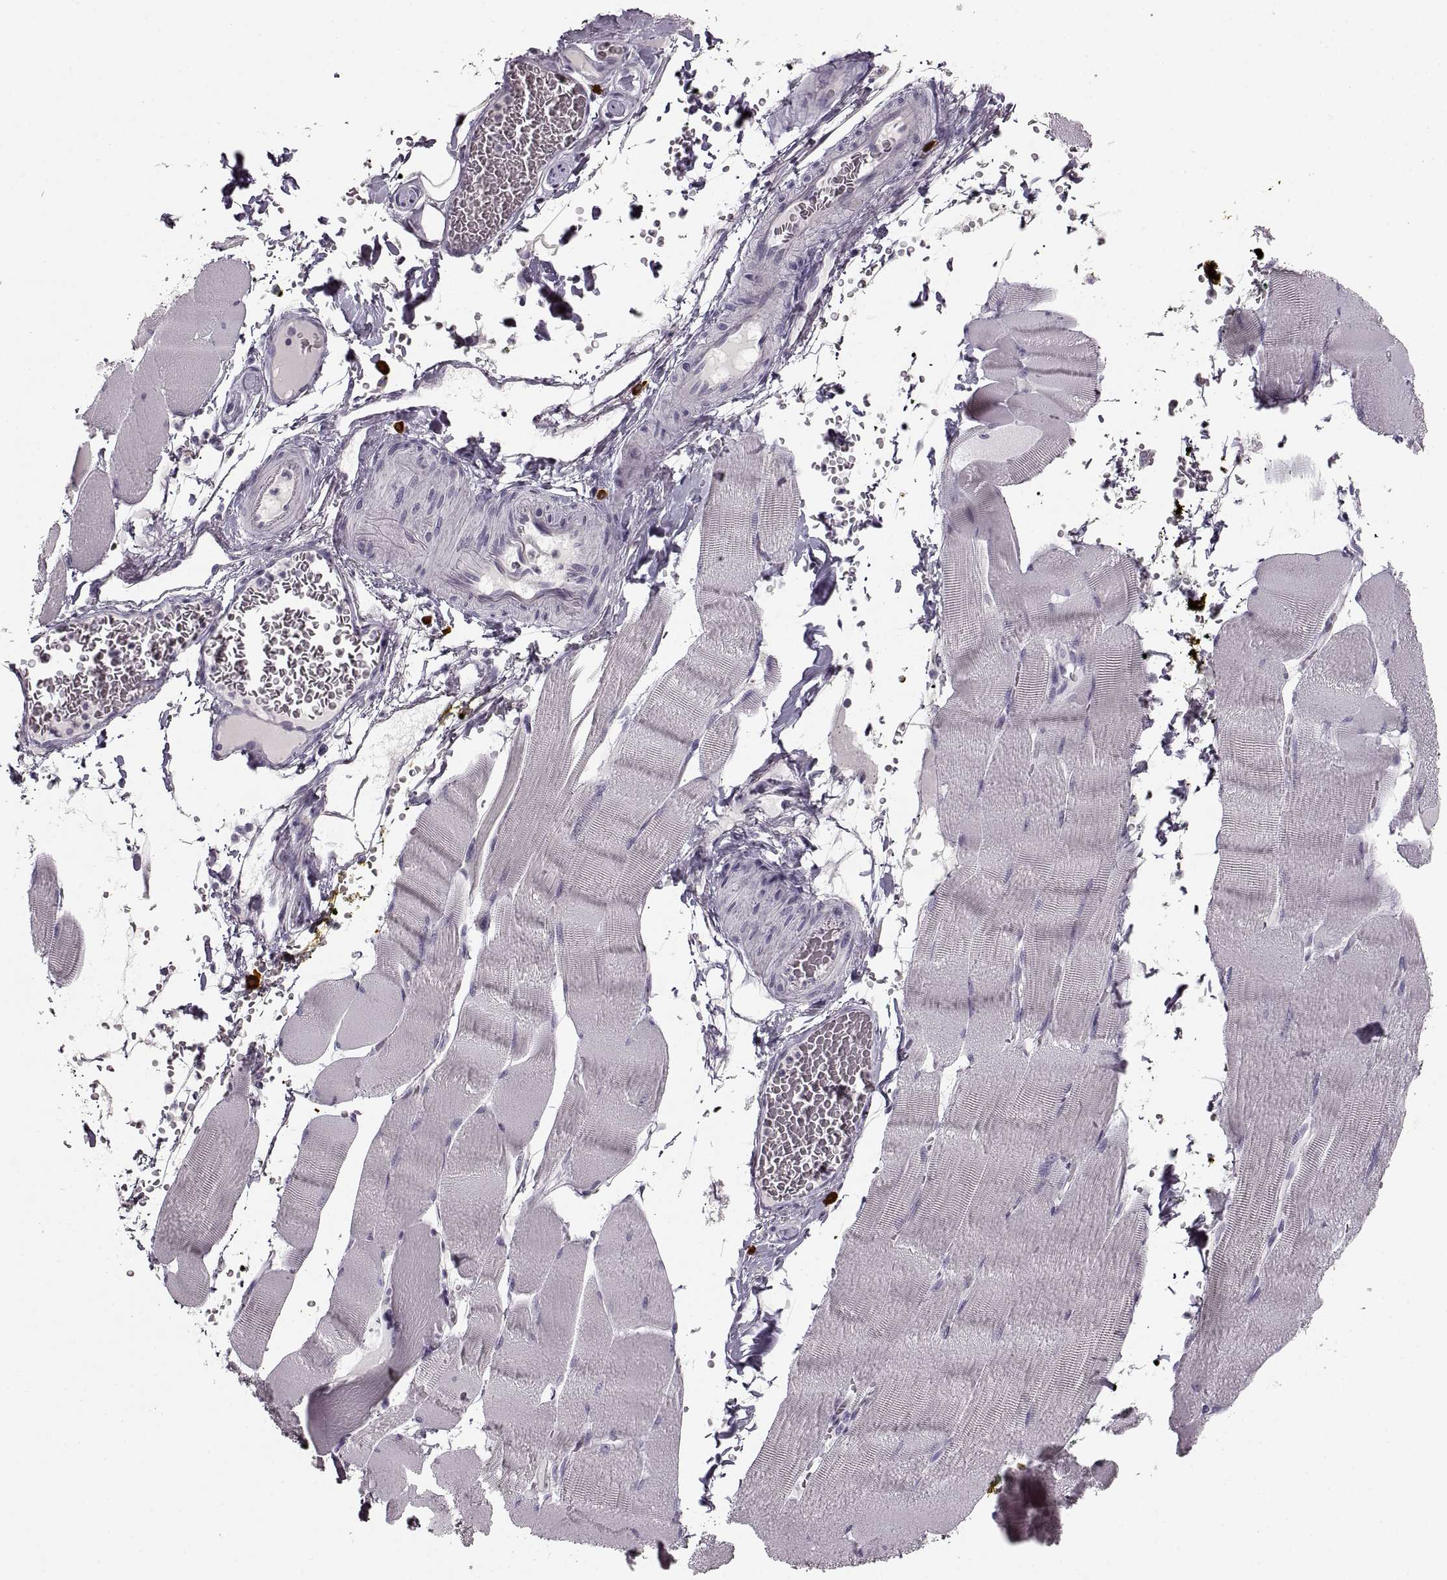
{"staining": {"intensity": "negative", "quantity": "none", "location": "none"}, "tissue": "skeletal muscle", "cell_type": "Myocytes", "image_type": "normal", "snomed": [{"axis": "morphology", "description": "Normal tissue, NOS"}, {"axis": "topography", "description": "Skeletal muscle"}], "caption": "Myocytes are negative for brown protein staining in normal skeletal muscle. The staining is performed using DAB (3,3'-diaminobenzidine) brown chromogen with nuclei counter-stained in using hematoxylin.", "gene": "CNTN1", "patient": {"sex": "male", "age": 56}}